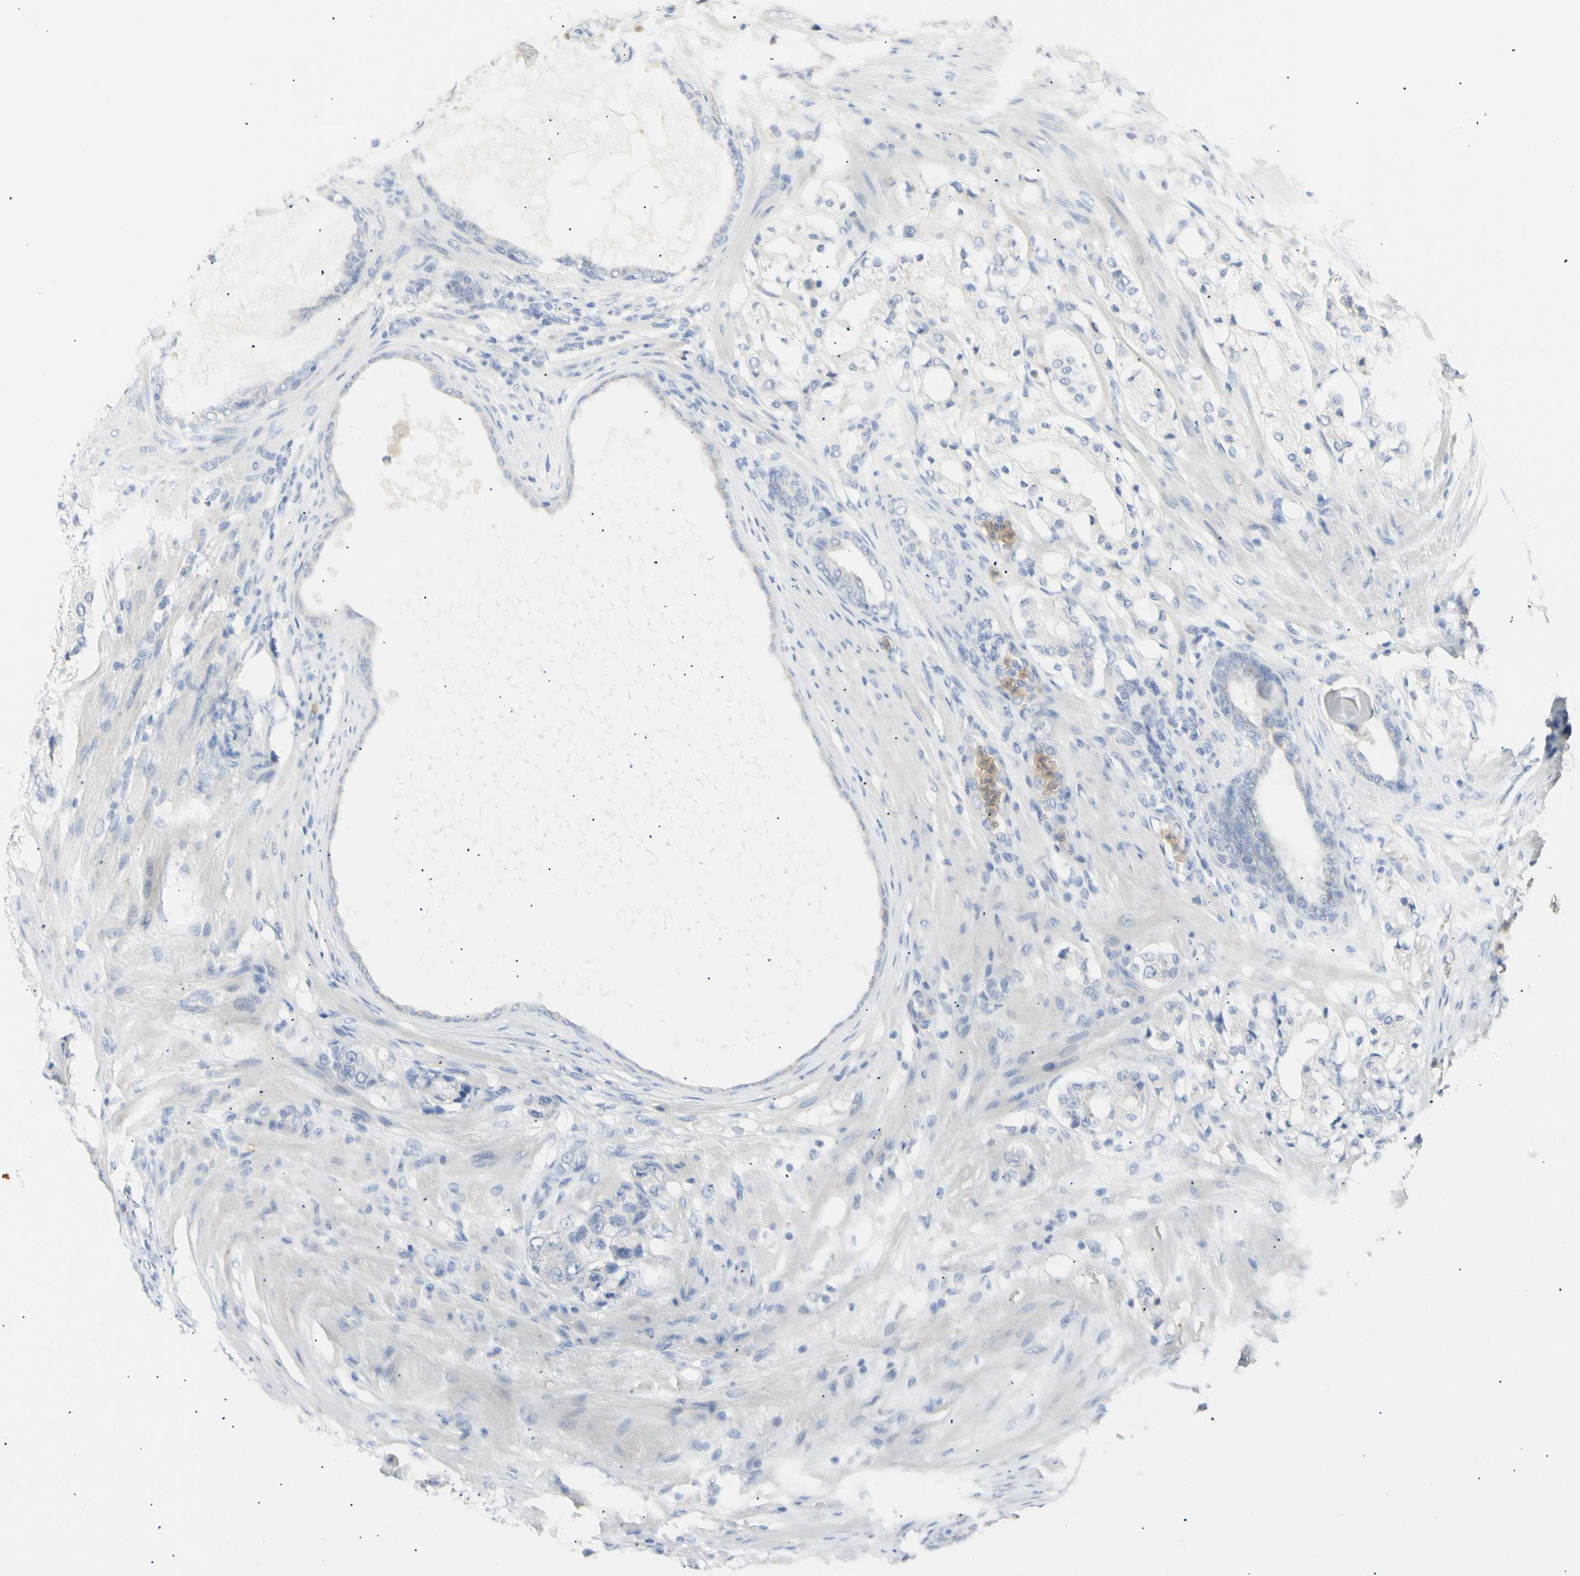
{"staining": {"intensity": "negative", "quantity": "none", "location": "none"}, "tissue": "prostate cancer", "cell_type": "Tumor cells", "image_type": "cancer", "snomed": [{"axis": "morphology", "description": "Adenocarcinoma, High grade"}, {"axis": "topography", "description": "Prostate"}], "caption": "The image demonstrates no significant positivity in tumor cells of prostate cancer.", "gene": "B4GALNT3", "patient": {"sex": "male", "age": 65}}